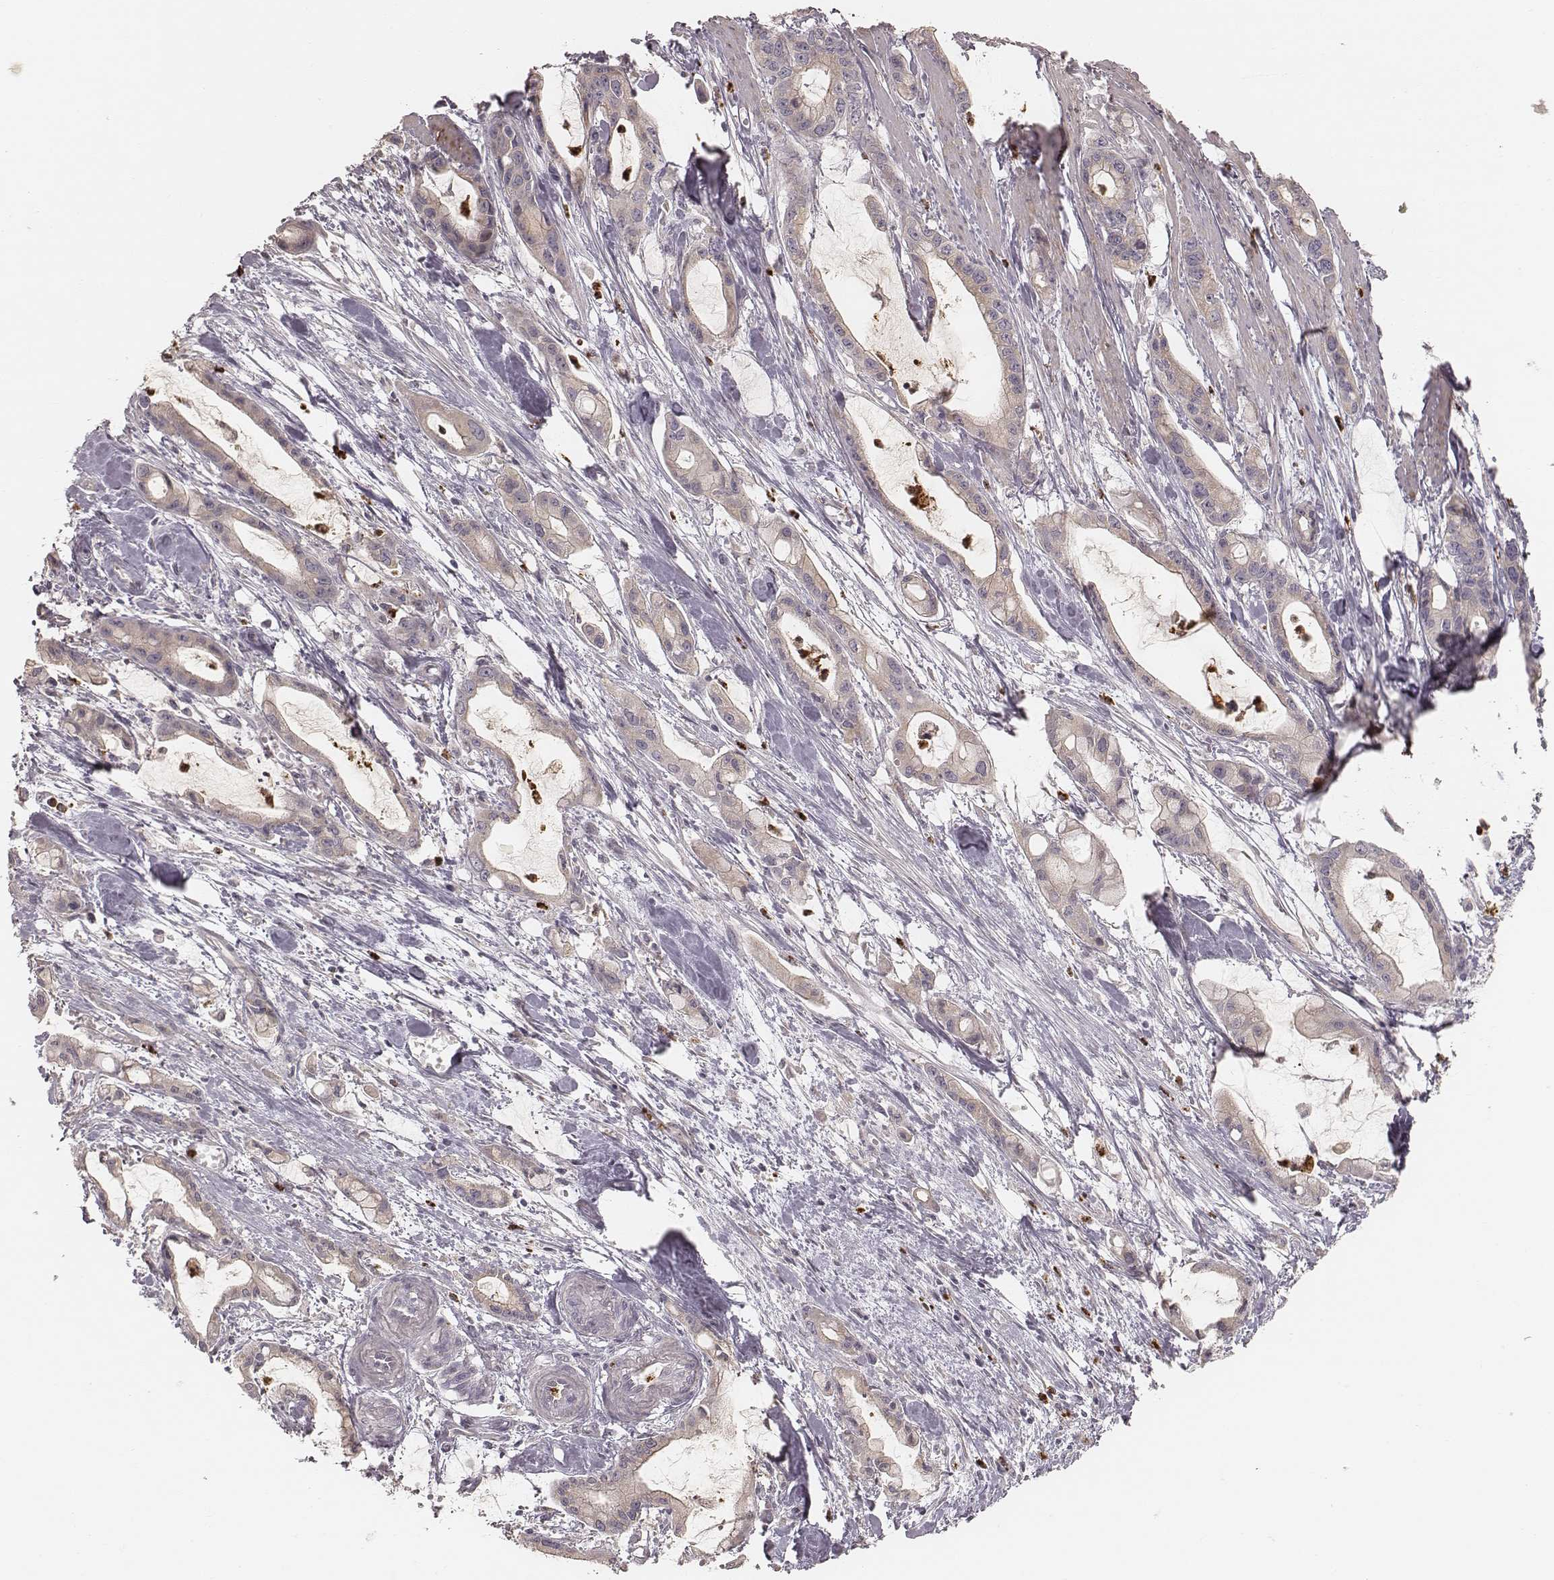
{"staining": {"intensity": "weak", "quantity": "<25%", "location": "cytoplasmic/membranous"}, "tissue": "pancreatic cancer", "cell_type": "Tumor cells", "image_type": "cancer", "snomed": [{"axis": "morphology", "description": "Adenocarcinoma, NOS"}, {"axis": "topography", "description": "Pancreas"}], "caption": "This image is of pancreatic cancer stained with immunohistochemistry (IHC) to label a protein in brown with the nuclei are counter-stained blue. There is no positivity in tumor cells.", "gene": "ABCA7", "patient": {"sex": "male", "age": 48}}